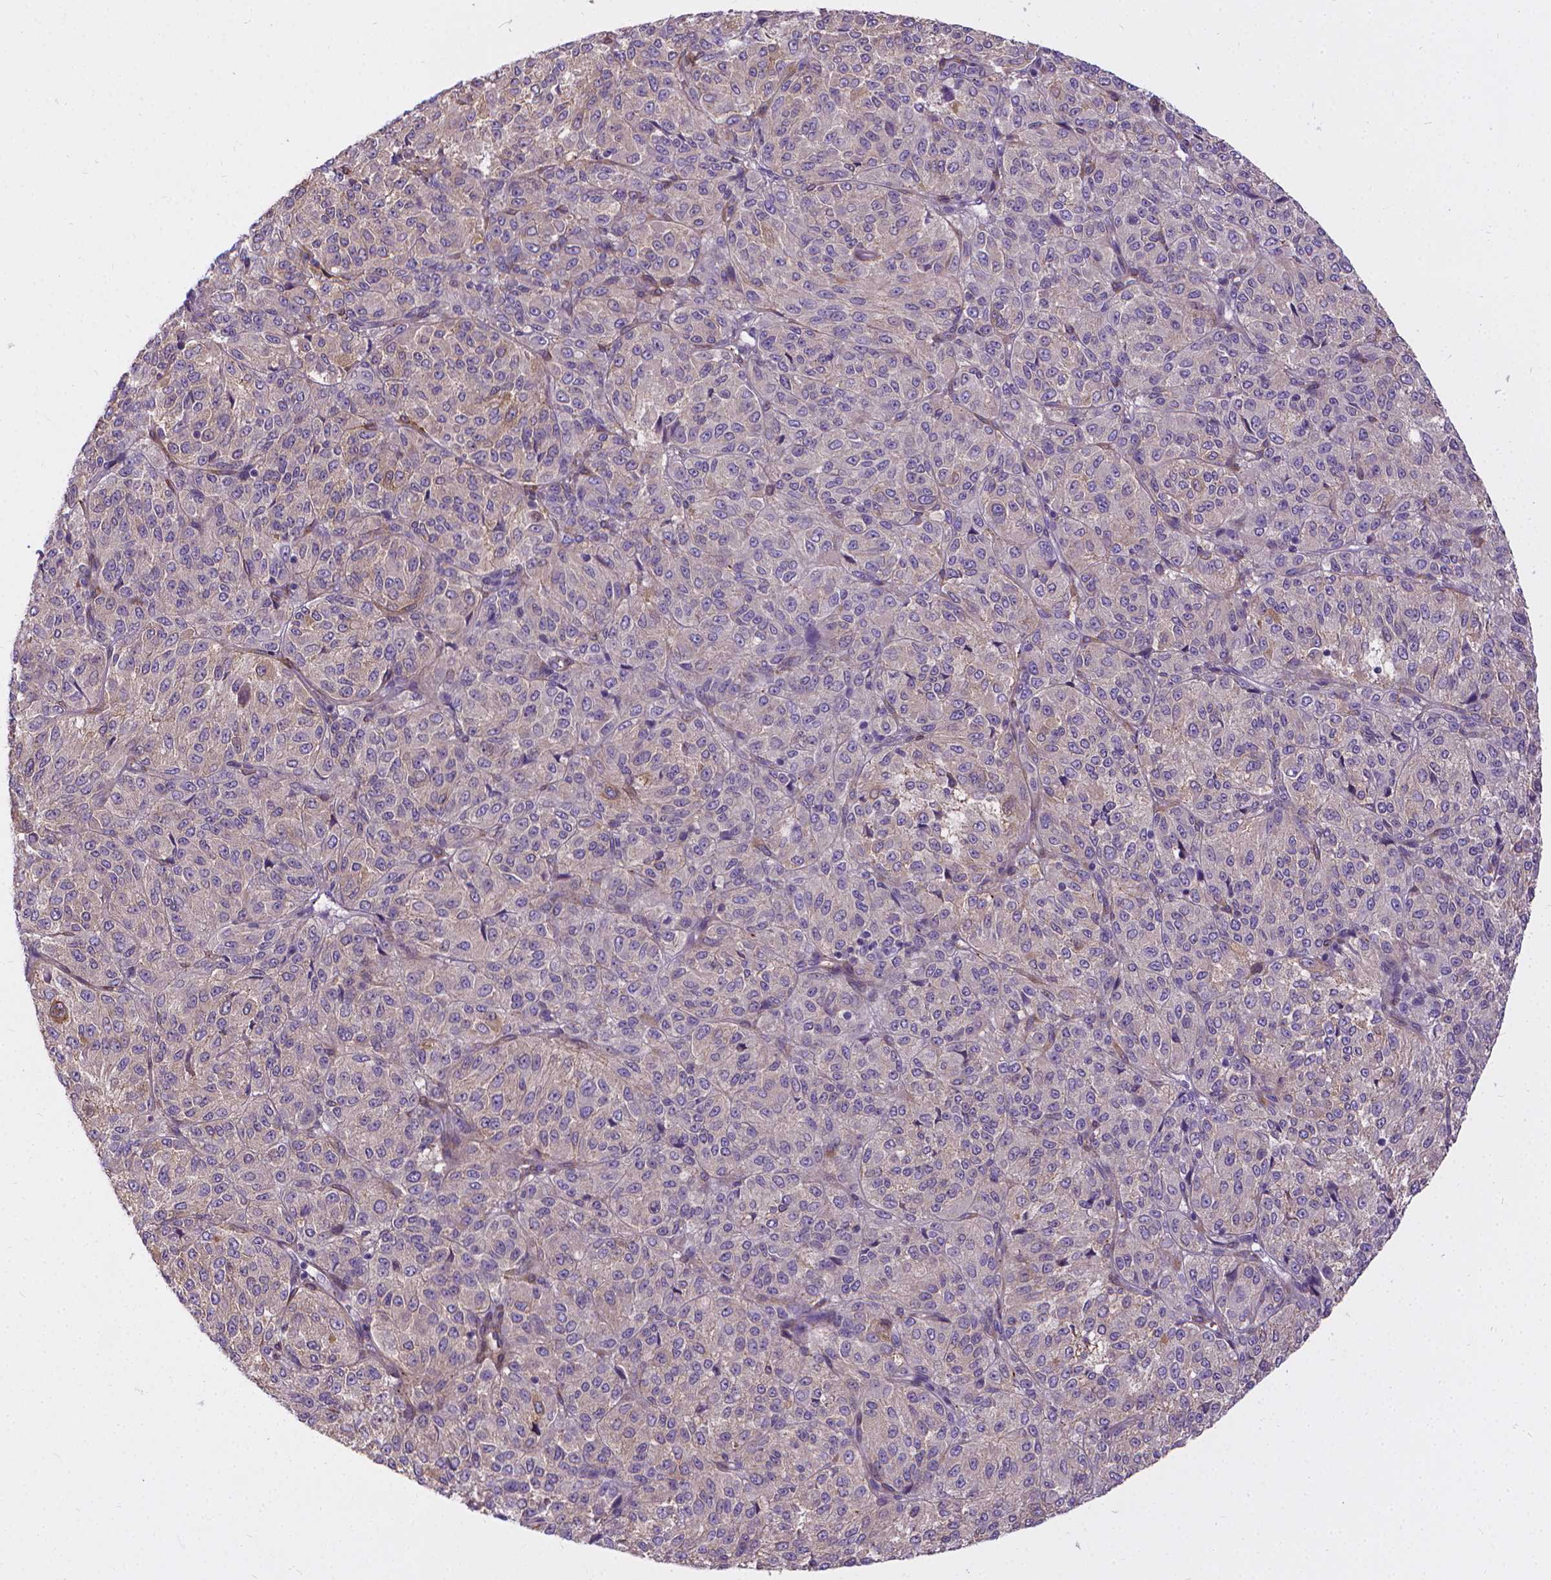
{"staining": {"intensity": "negative", "quantity": "none", "location": "none"}, "tissue": "melanoma", "cell_type": "Tumor cells", "image_type": "cancer", "snomed": [{"axis": "morphology", "description": "Malignant melanoma, Metastatic site"}, {"axis": "topography", "description": "Brain"}], "caption": "Tumor cells are negative for protein expression in human melanoma. The staining is performed using DAB (3,3'-diaminobenzidine) brown chromogen with nuclei counter-stained in using hematoxylin.", "gene": "CFAP299", "patient": {"sex": "female", "age": 56}}